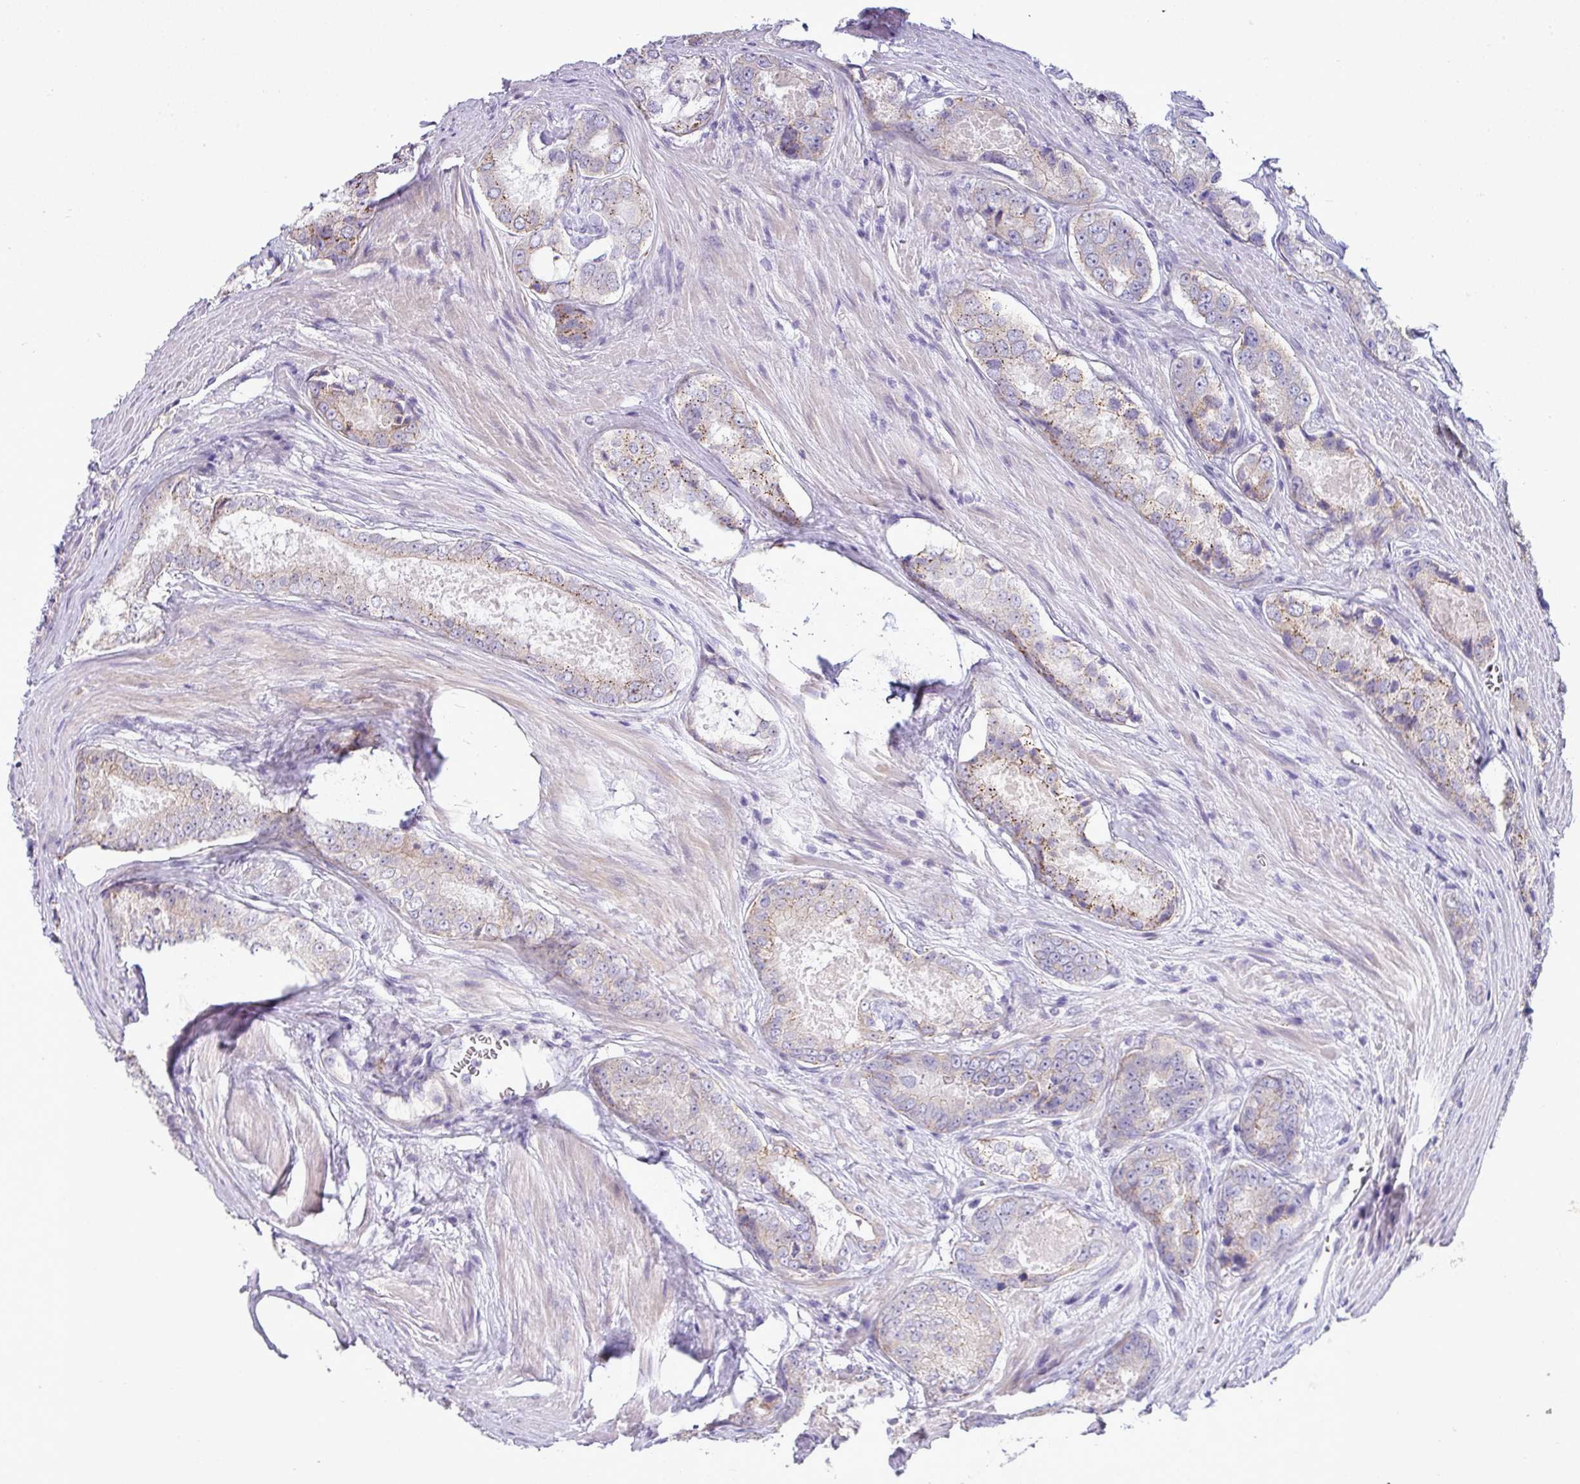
{"staining": {"intensity": "moderate", "quantity": "<25%", "location": "cytoplasmic/membranous"}, "tissue": "prostate cancer", "cell_type": "Tumor cells", "image_type": "cancer", "snomed": [{"axis": "morphology", "description": "Adenocarcinoma, Low grade"}, {"axis": "topography", "description": "Prostate"}], "caption": "This image displays IHC staining of human prostate cancer, with low moderate cytoplasmic/membranous expression in about <25% of tumor cells.", "gene": "ACAP3", "patient": {"sex": "male", "age": 68}}